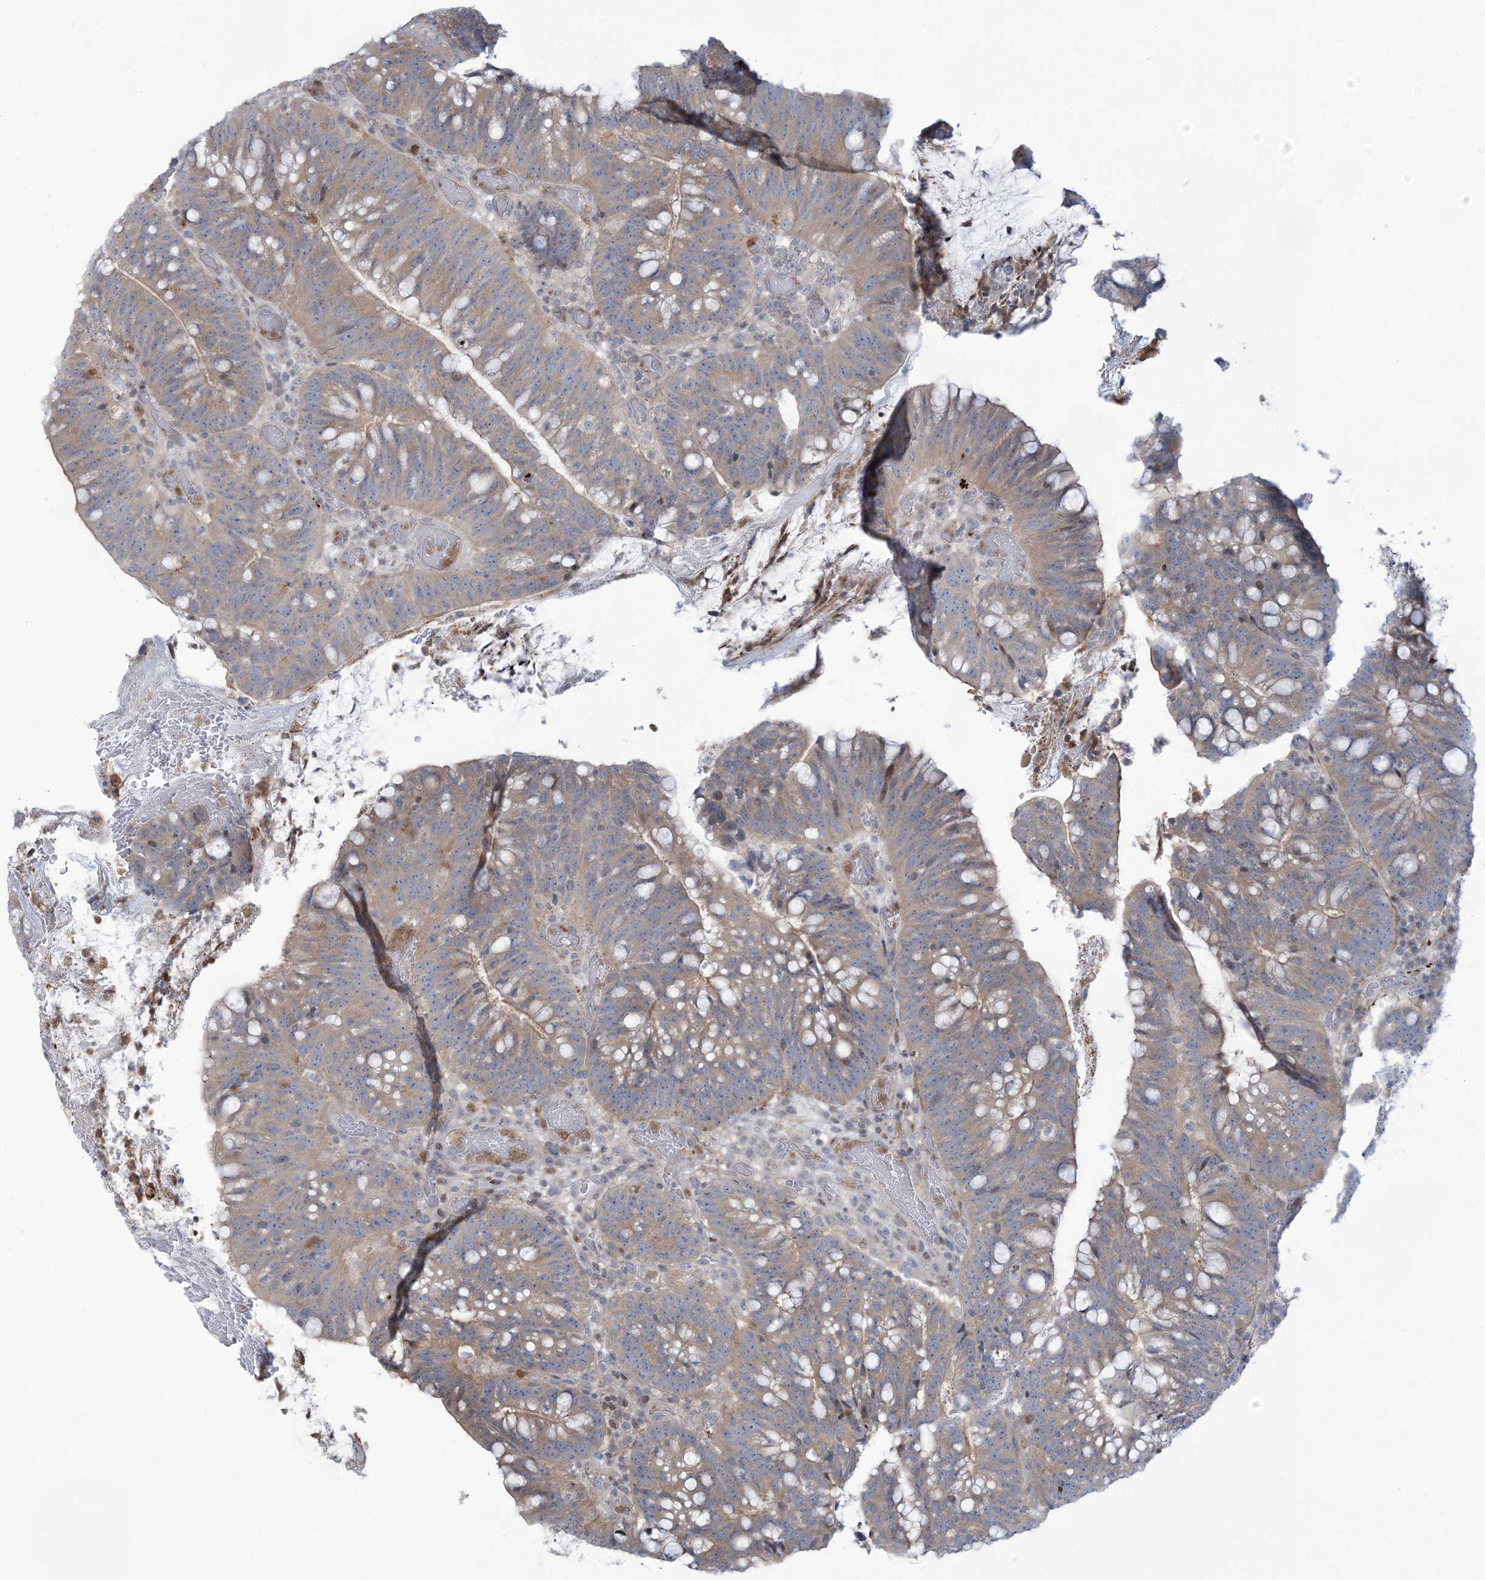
{"staining": {"intensity": "moderate", "quantity": "<25%", "location": "cytoplasmic/membranous"}, "tissue": "colorectal cancer", "cell_type": "Tumor cells", "image_type": "cancer", "snomed": [{"axis": "morphology", "description": "Adenocarcinoma, NOS"}, {"axis": "topography", "description": "Colon"}], "caption": "Colorectal cancer tissue displays moderate cytoplasmic/membranous staining in approximately <25% of tumor cells, visualized by immunohistochemistry.", "gene": "AFTPH", "patient": {"sex": "female", "age": 66}}